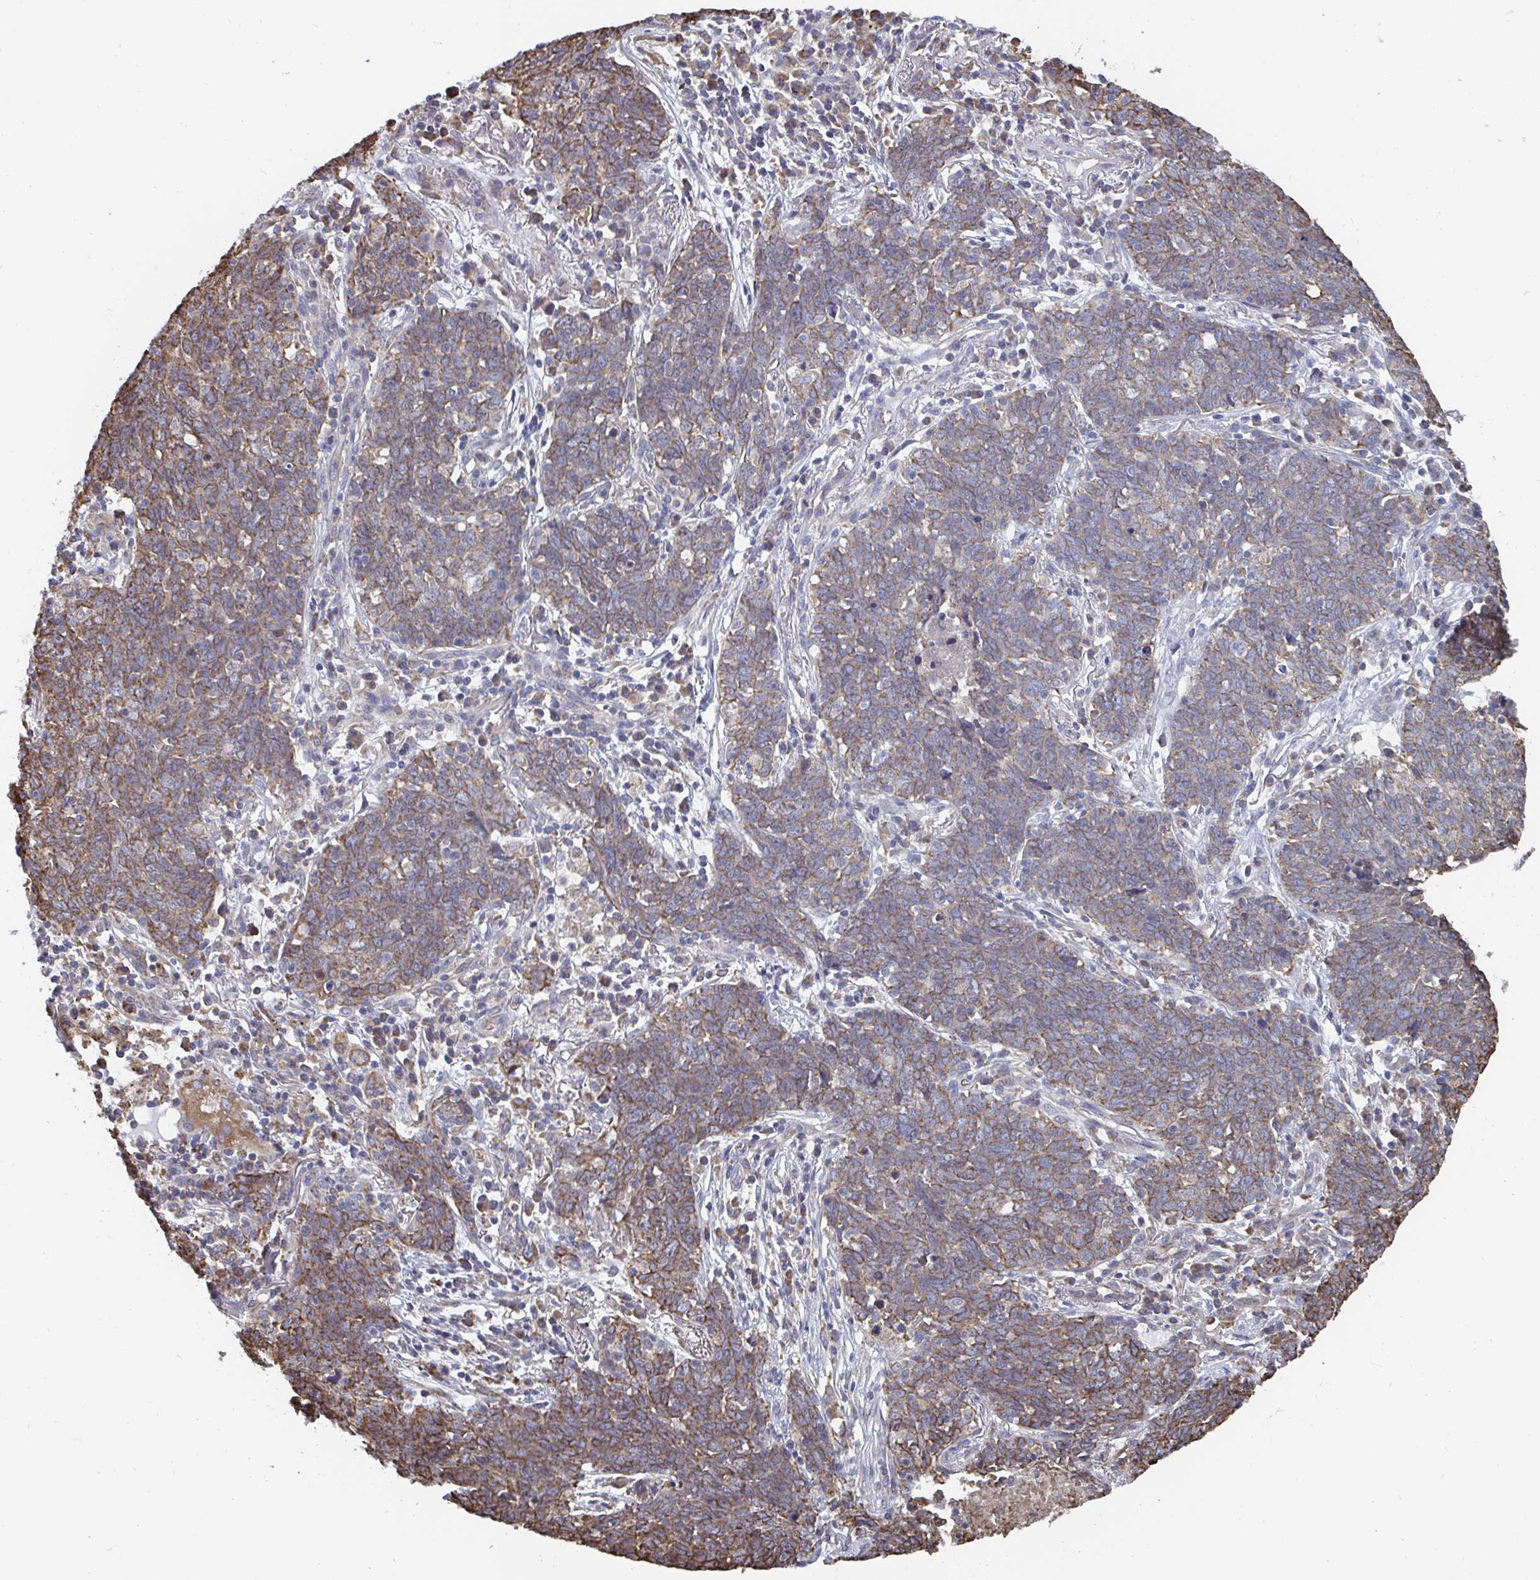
{"staining": {"intensity": "weak", "quantity": ">75%", "location": "cytoplasmic/membranous"}, "tissue": "lung cancer", "cell_type": "Tumor cells", "image_type": "cancer", "snomed": [{"axis": "morphology", "description": "Squamous cell carcinoma, NOS"}, {"axis": "topography", "description": "Lung"}], "caption": "Human lung cancer stained with a protein marker reveals weak staining in tumor cells.", "gene": "ELAVL1", "patient": {"sex": "female", "age": 72}}